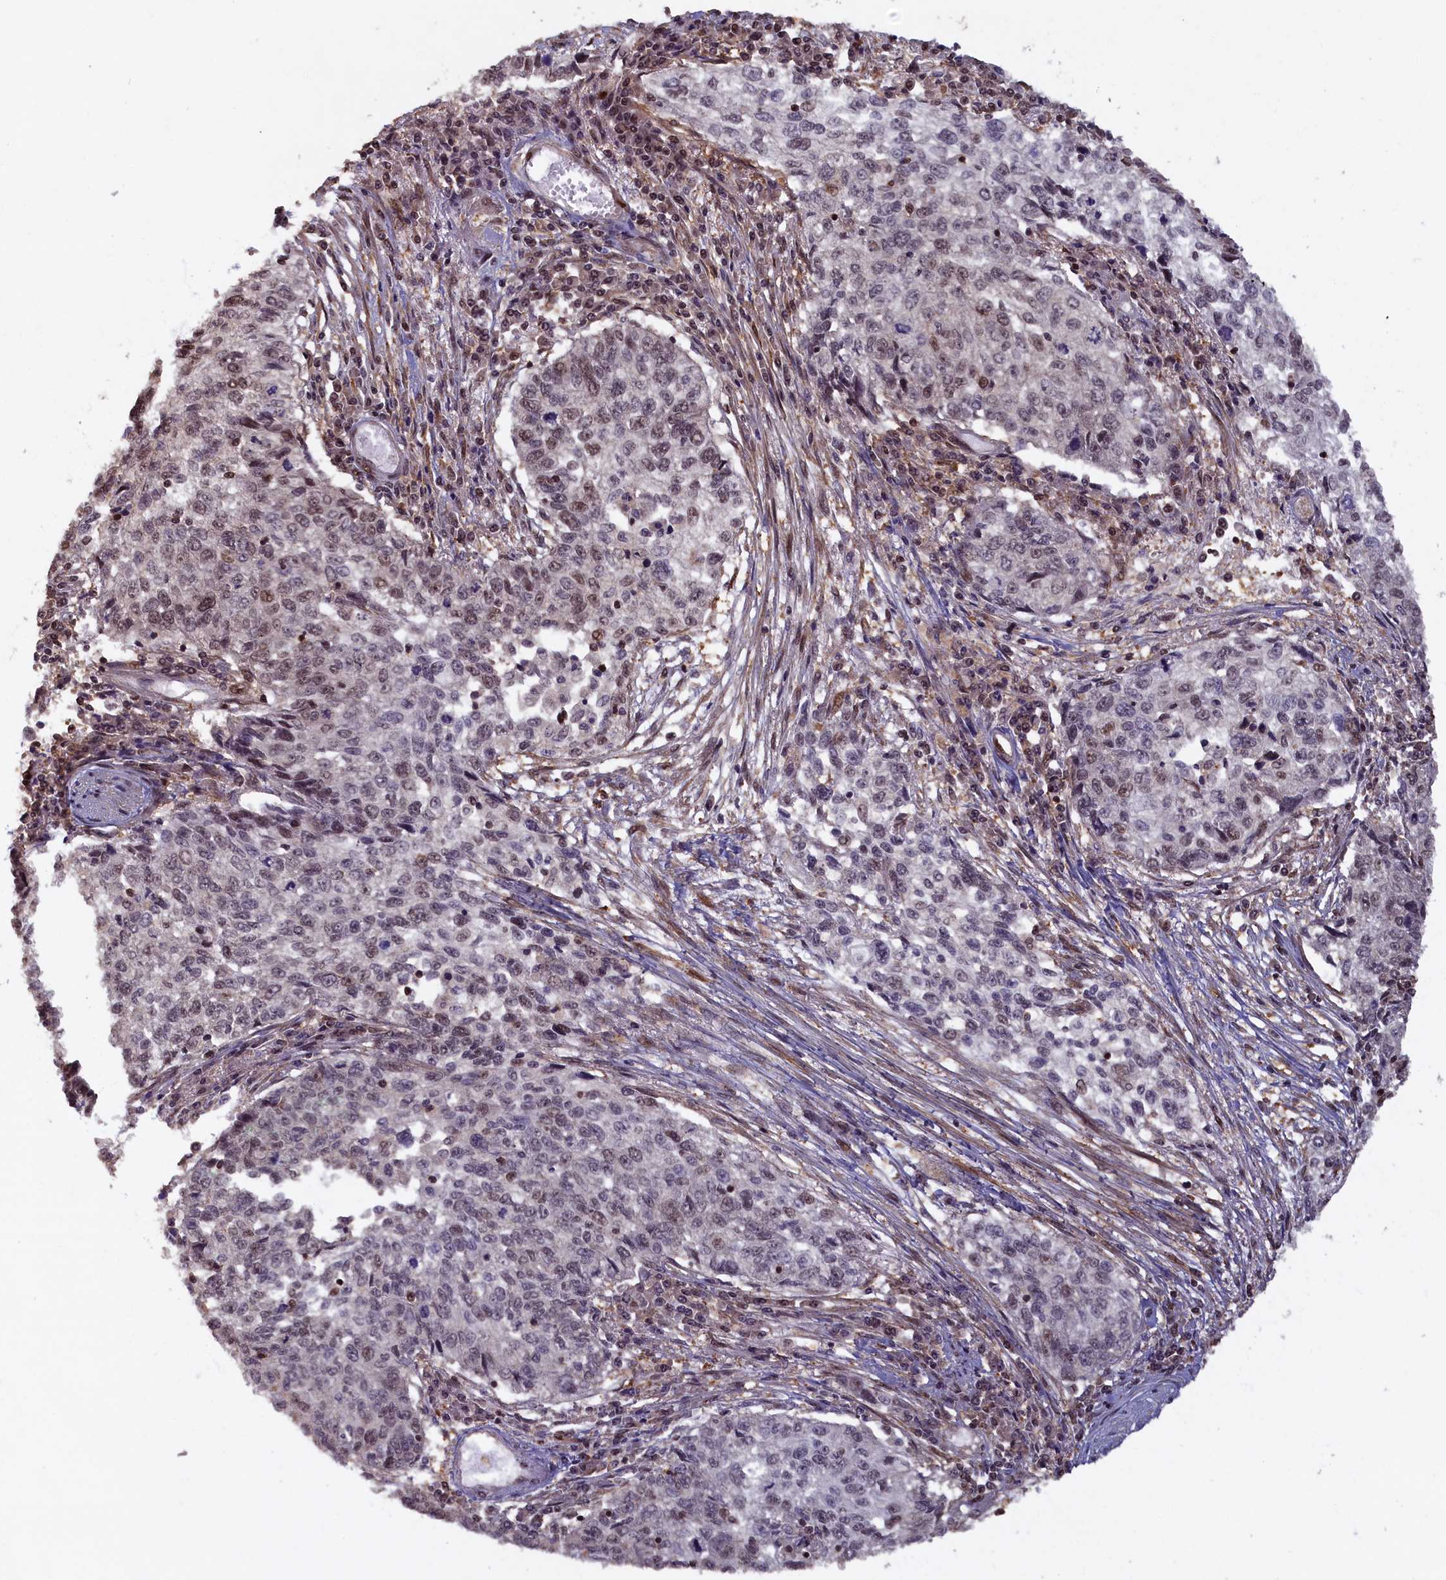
{"staining": {"intensity": "moderate", "quantity": "<25%", "location": "nuclear"}, "tissue": "cervical cancer", "cell_type": "Tumor cells", "image_type": "cancer", "snomed": [{"axis": "morphology", "description": "Squamous cell carcinoma, NOS"}, {"axis": "topography", "description": "Cervix"}], "caption": "Squamous cell carcinoma (cervical) was stained to show a protein in brown. There is low levels of moderate nuclear expression in about <25% of tumor cells.", "gene": "HIF3A", "patient": {"sex": "female", "age": 57}}